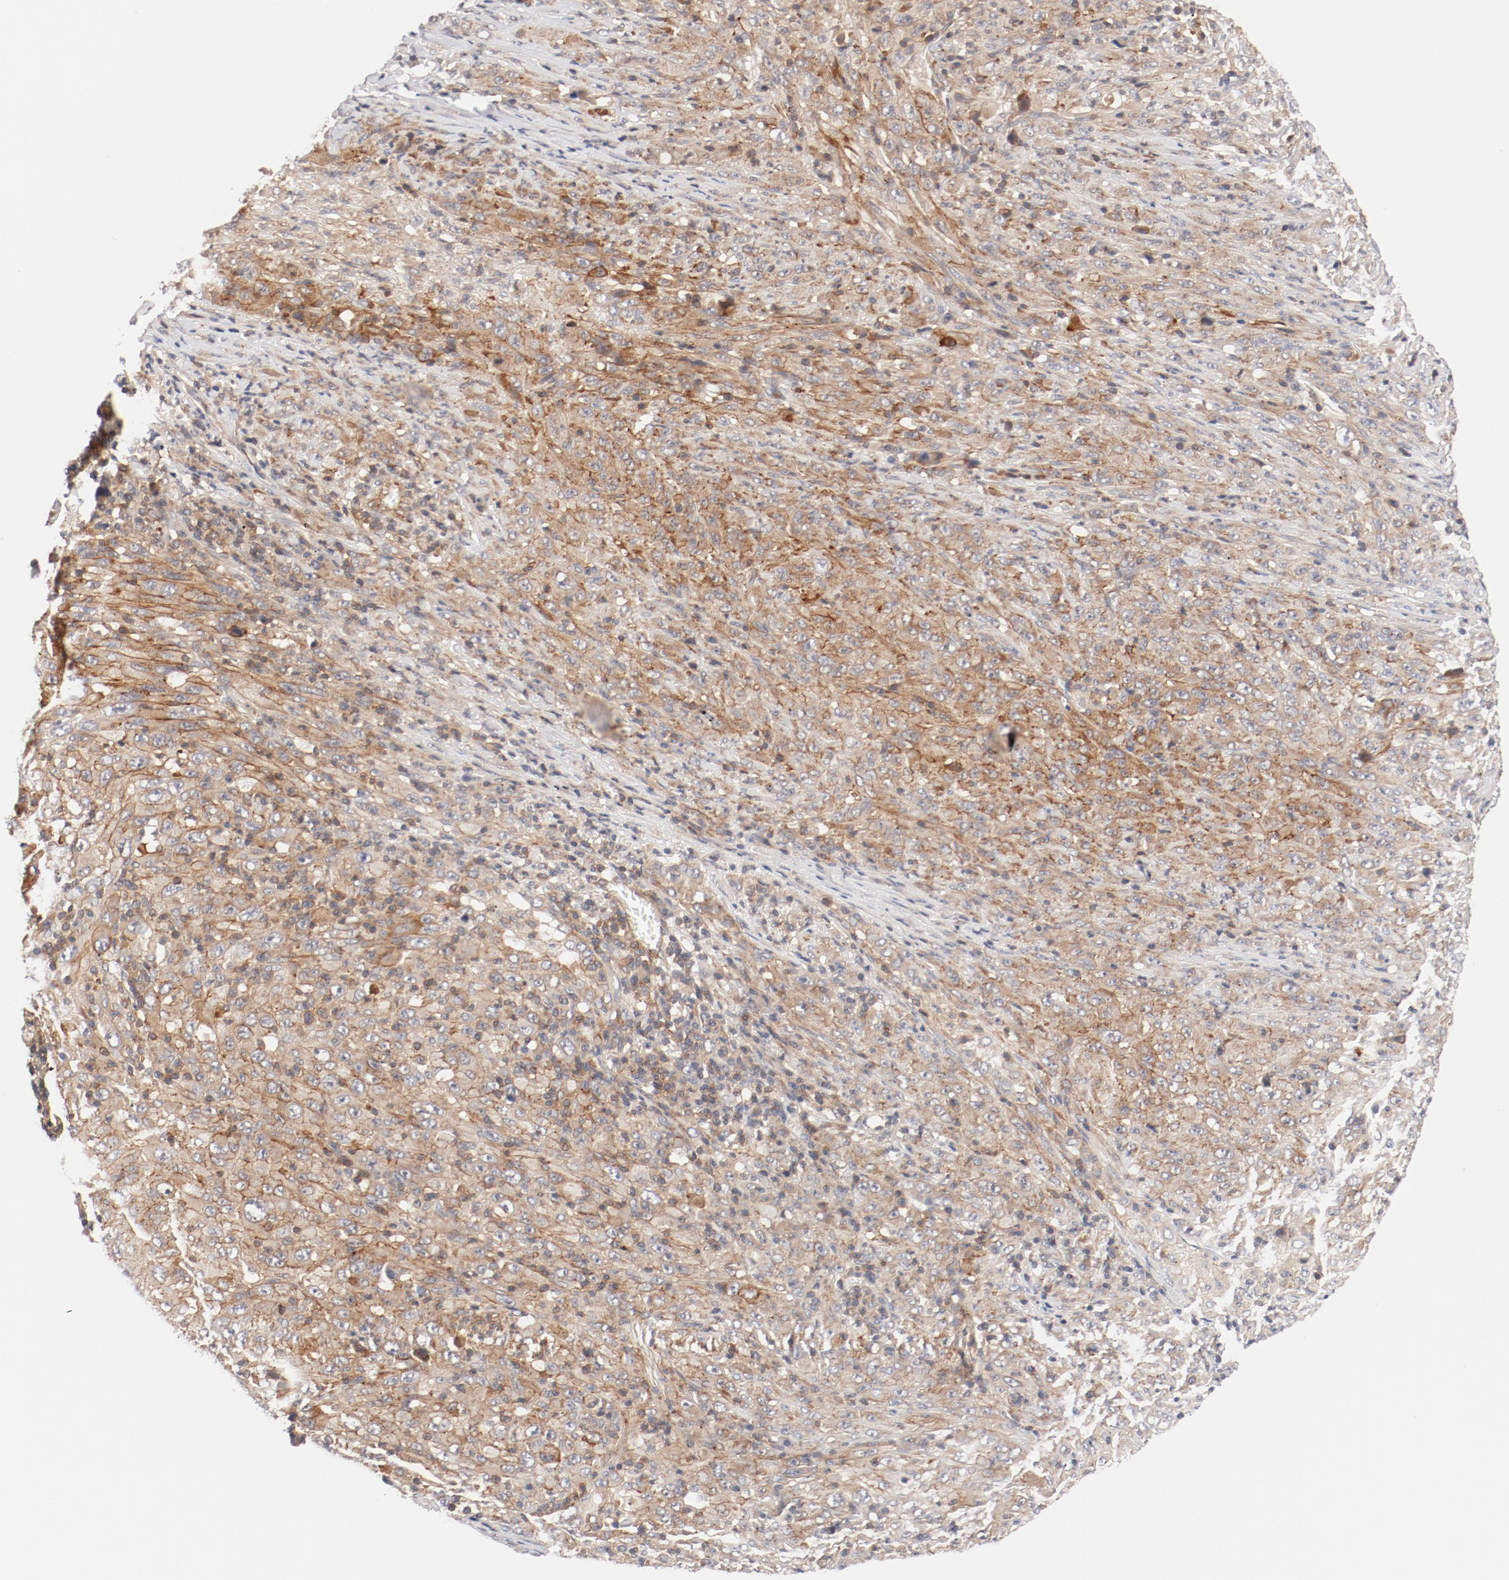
{"staining": {"intensity": "strong", "quantity": ">75%", "location": "cytoplasmic/membranous"}, "tissue": "melanoma", "cell_type": "Tumor cells", "image_type": "cancer", "snomed": [{"axis": "morphology", "description": "Malignant melanoma, Metastatic site"}, {"axis": "topography", "description": "Skin"}], "caption": "Immunohistochemical staining of melanoma exhibits strong cytoplasmic/membranous protein expression in about >75% of tumor cells. The protein is shown in brown color, while the nuclei are stained blue.", "gene": "ZNF267", "patient": {"sex": "female", "age": 56}}